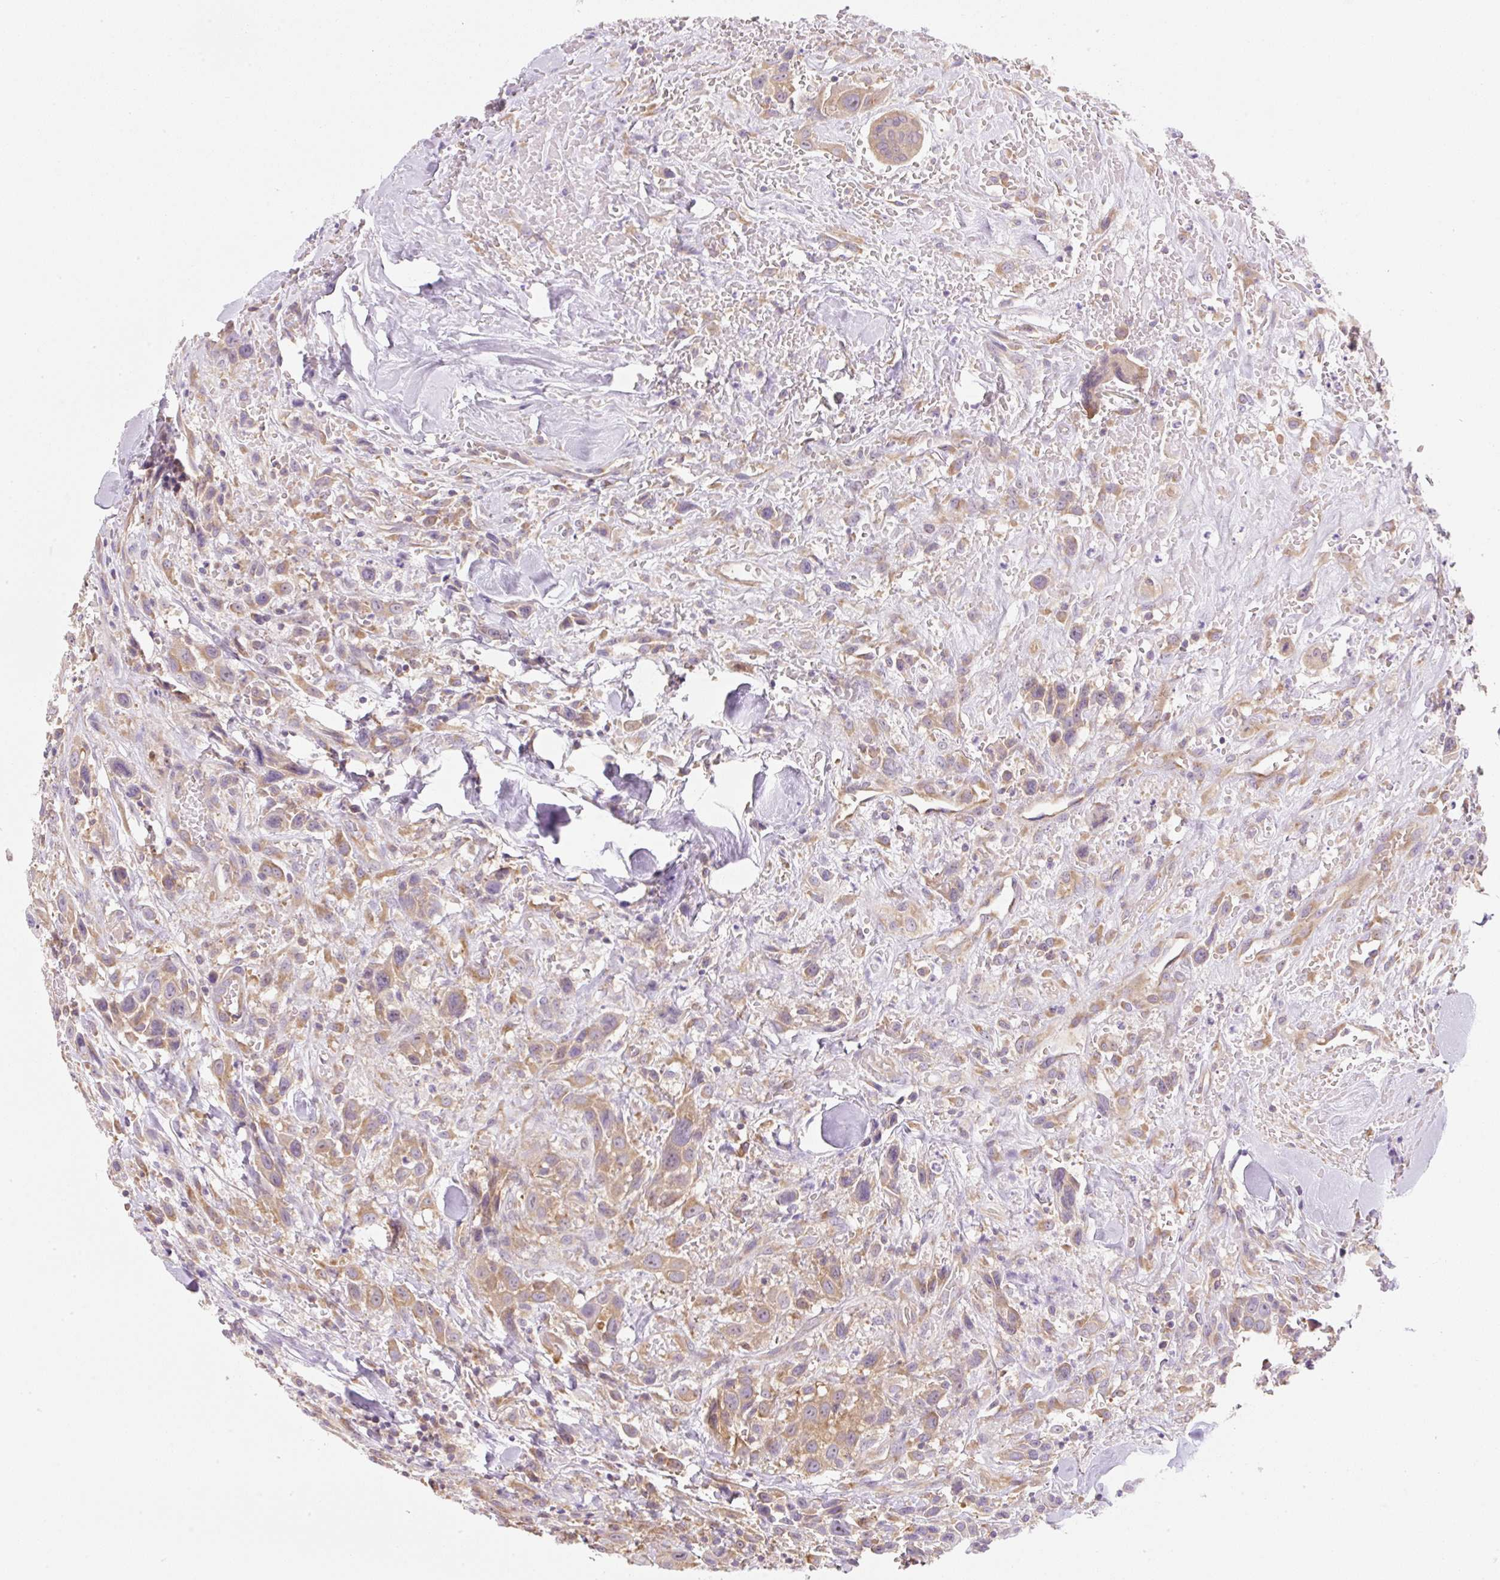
{"staining": {"intensity": "moderate", "quantity": ">75%", "location": "cytoplasmic/membranous"}, "tissue": "head and neck cancer", "cell_type": "Tumor cells", "image_type": "cancer", "snomed": [{"axis": "morphology", "description": "Squamous cell carcinoma, NOS"}, {"axis": "topography", "description": "Head-Neck"}], "caption": "High-magnification brightfield microscopy of head and neck cancer (squamous cell carcinoma) stained with DAB (3,3'-diaminobenzidine) (brown) and counterstained with hematoxylin (blue). tumor cells exhibit moderate cytoplasmic/membranous expression is seen in approximately>75% of cells.", "gene": "RPL18A", "patient": {"sex": "male", "age": 81}}